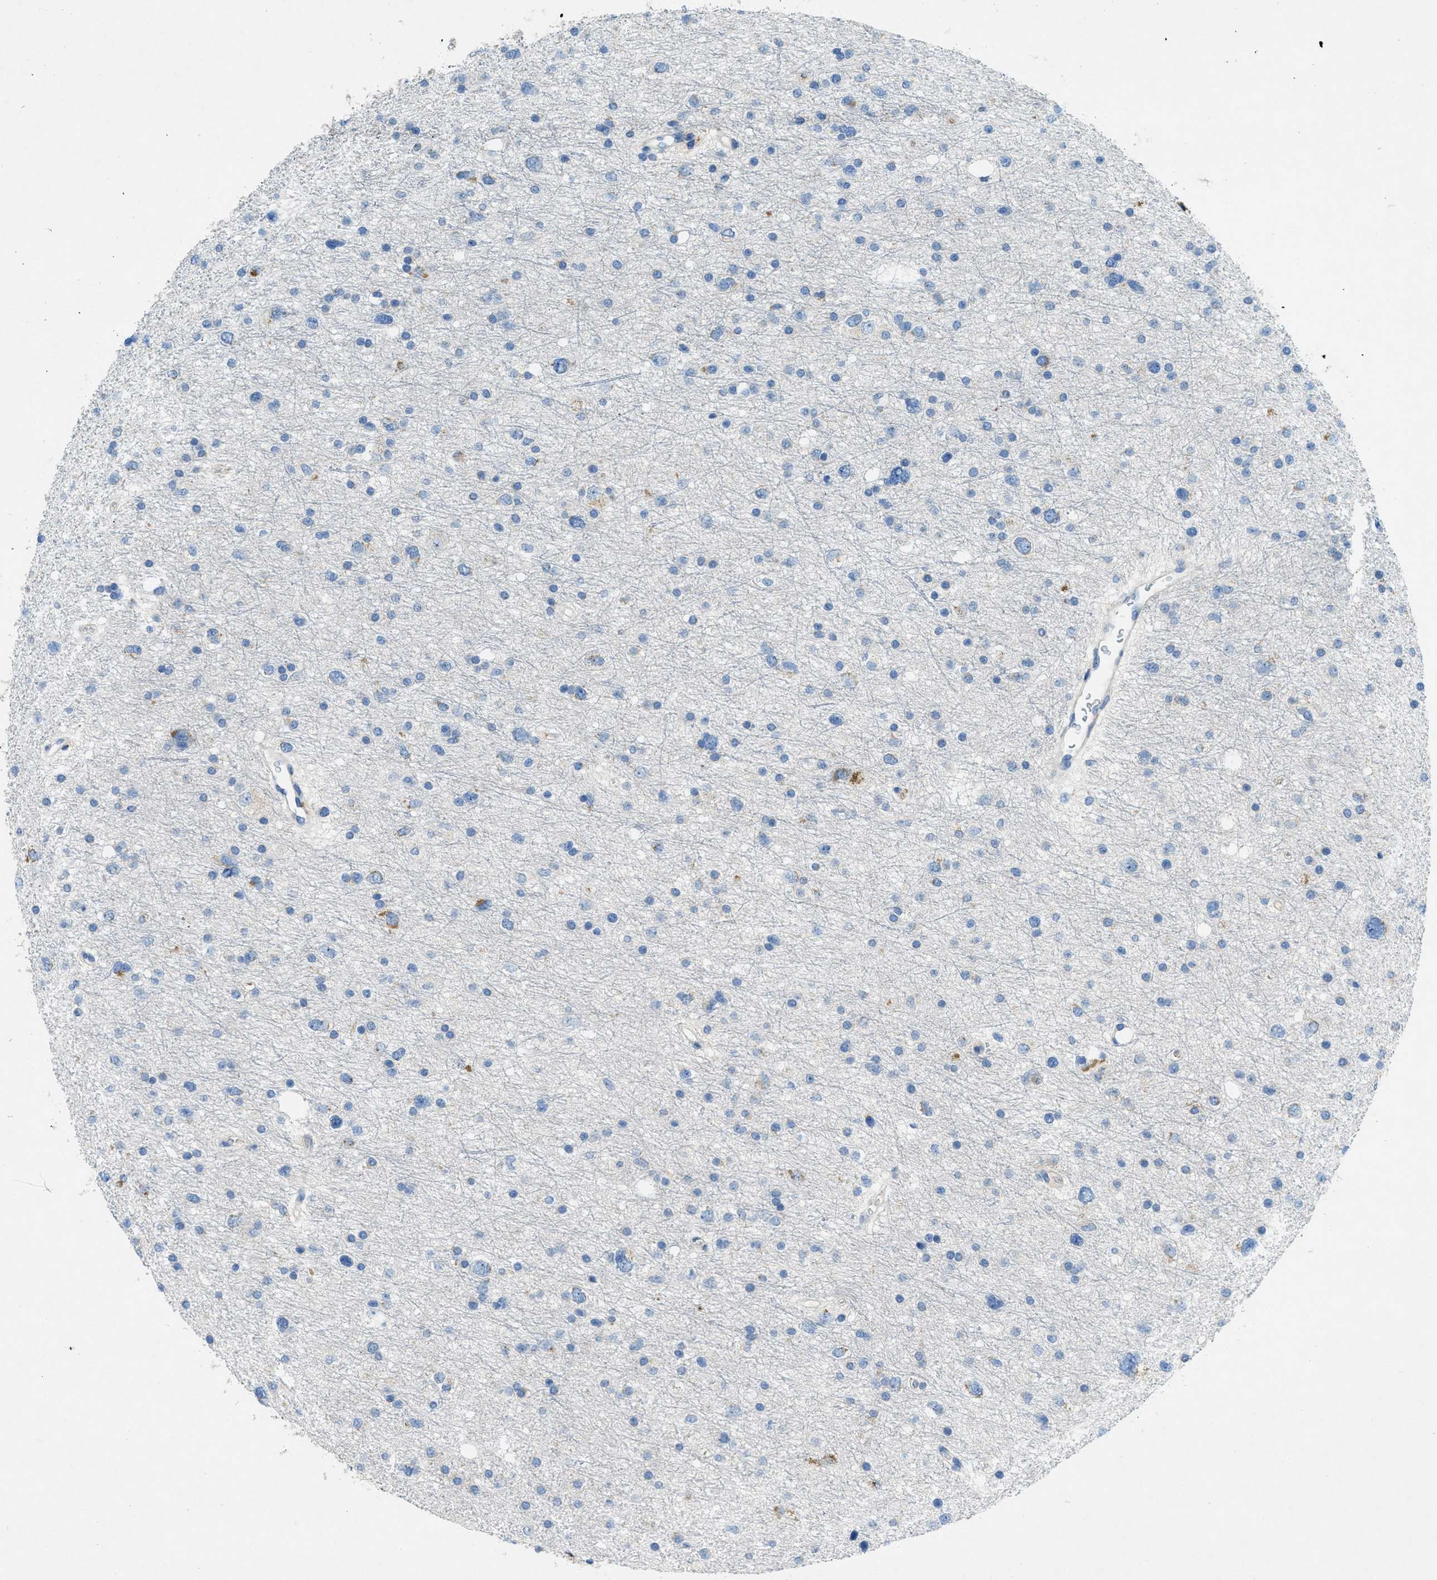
{"staining": {"intensity": "negative", "quantity": "none", "location": "none"}, "tissue": "glioma", "cell_type": "Tumor cells", "image_type": "cancer", "snomed": [{"axis": "morphology", "description": "Glioma, malignant, Low grade"}, {"axis": "topography", "description": "Brain"}], "caption": "Immunohistochemical staining of human glioma demonstrates no significant staining in tumor cells.", "gene": "CYGB", "patient": {"sex": "female", "age": 37}}